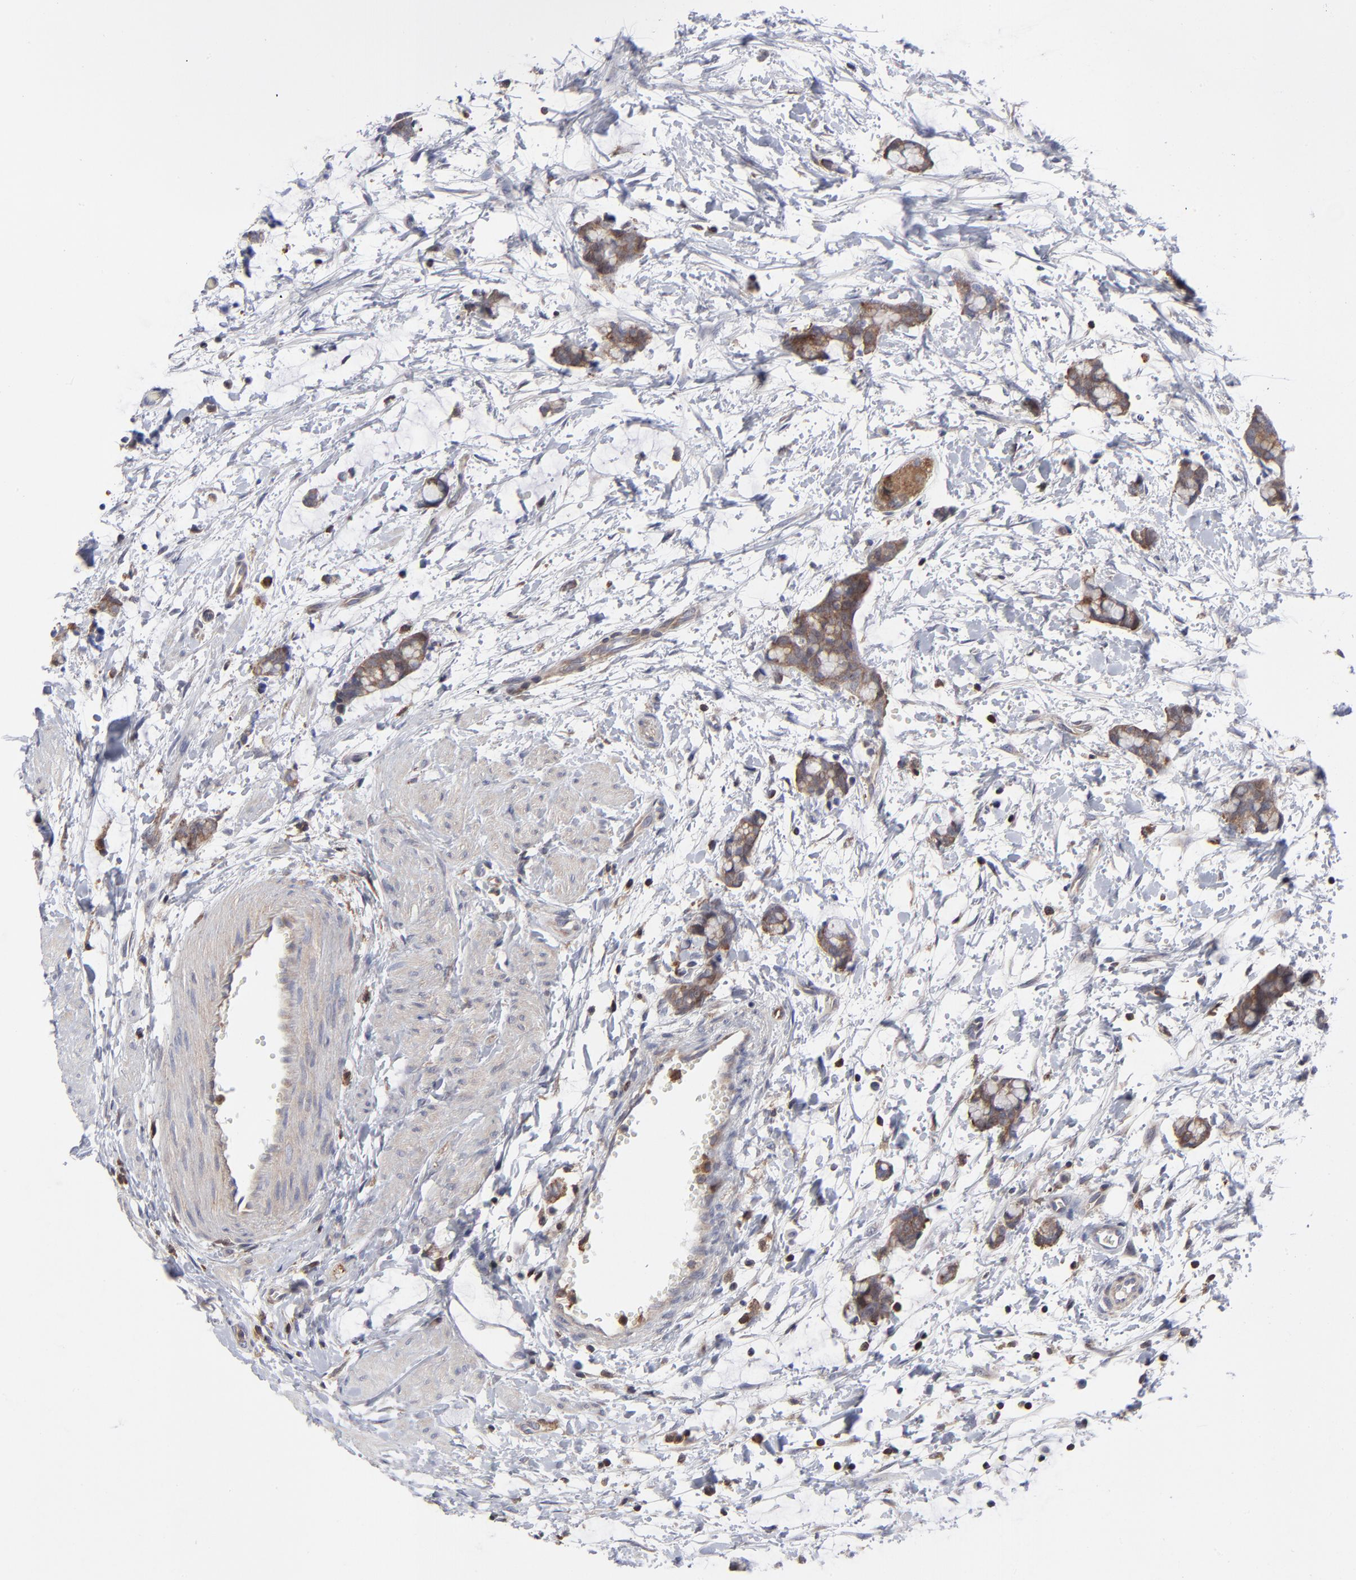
{"staining": {"intensity": "moderate", "quantity": ">75%", "location": "cytoplasmic/membranous"}, "tissue": "colorectal cancer", "cell_type": "Tumor cells", "image_type": "cancer", "snomed": [{"axis": "morphology", "description": "Adenocarcinoma, NOS"}, {"axis": "topography", "description": "Colon"}], "caption": "Protein staining demonstrates moderate cytoplasmic/membranous expression in approximately >75% of tumor cells in adenocarcinoma (colorectal). (DAB = brown stain, brightfield microscopy at high magnification).", "gene": "MAP2K1", "patient": {"sex": "male", "age": 14}}